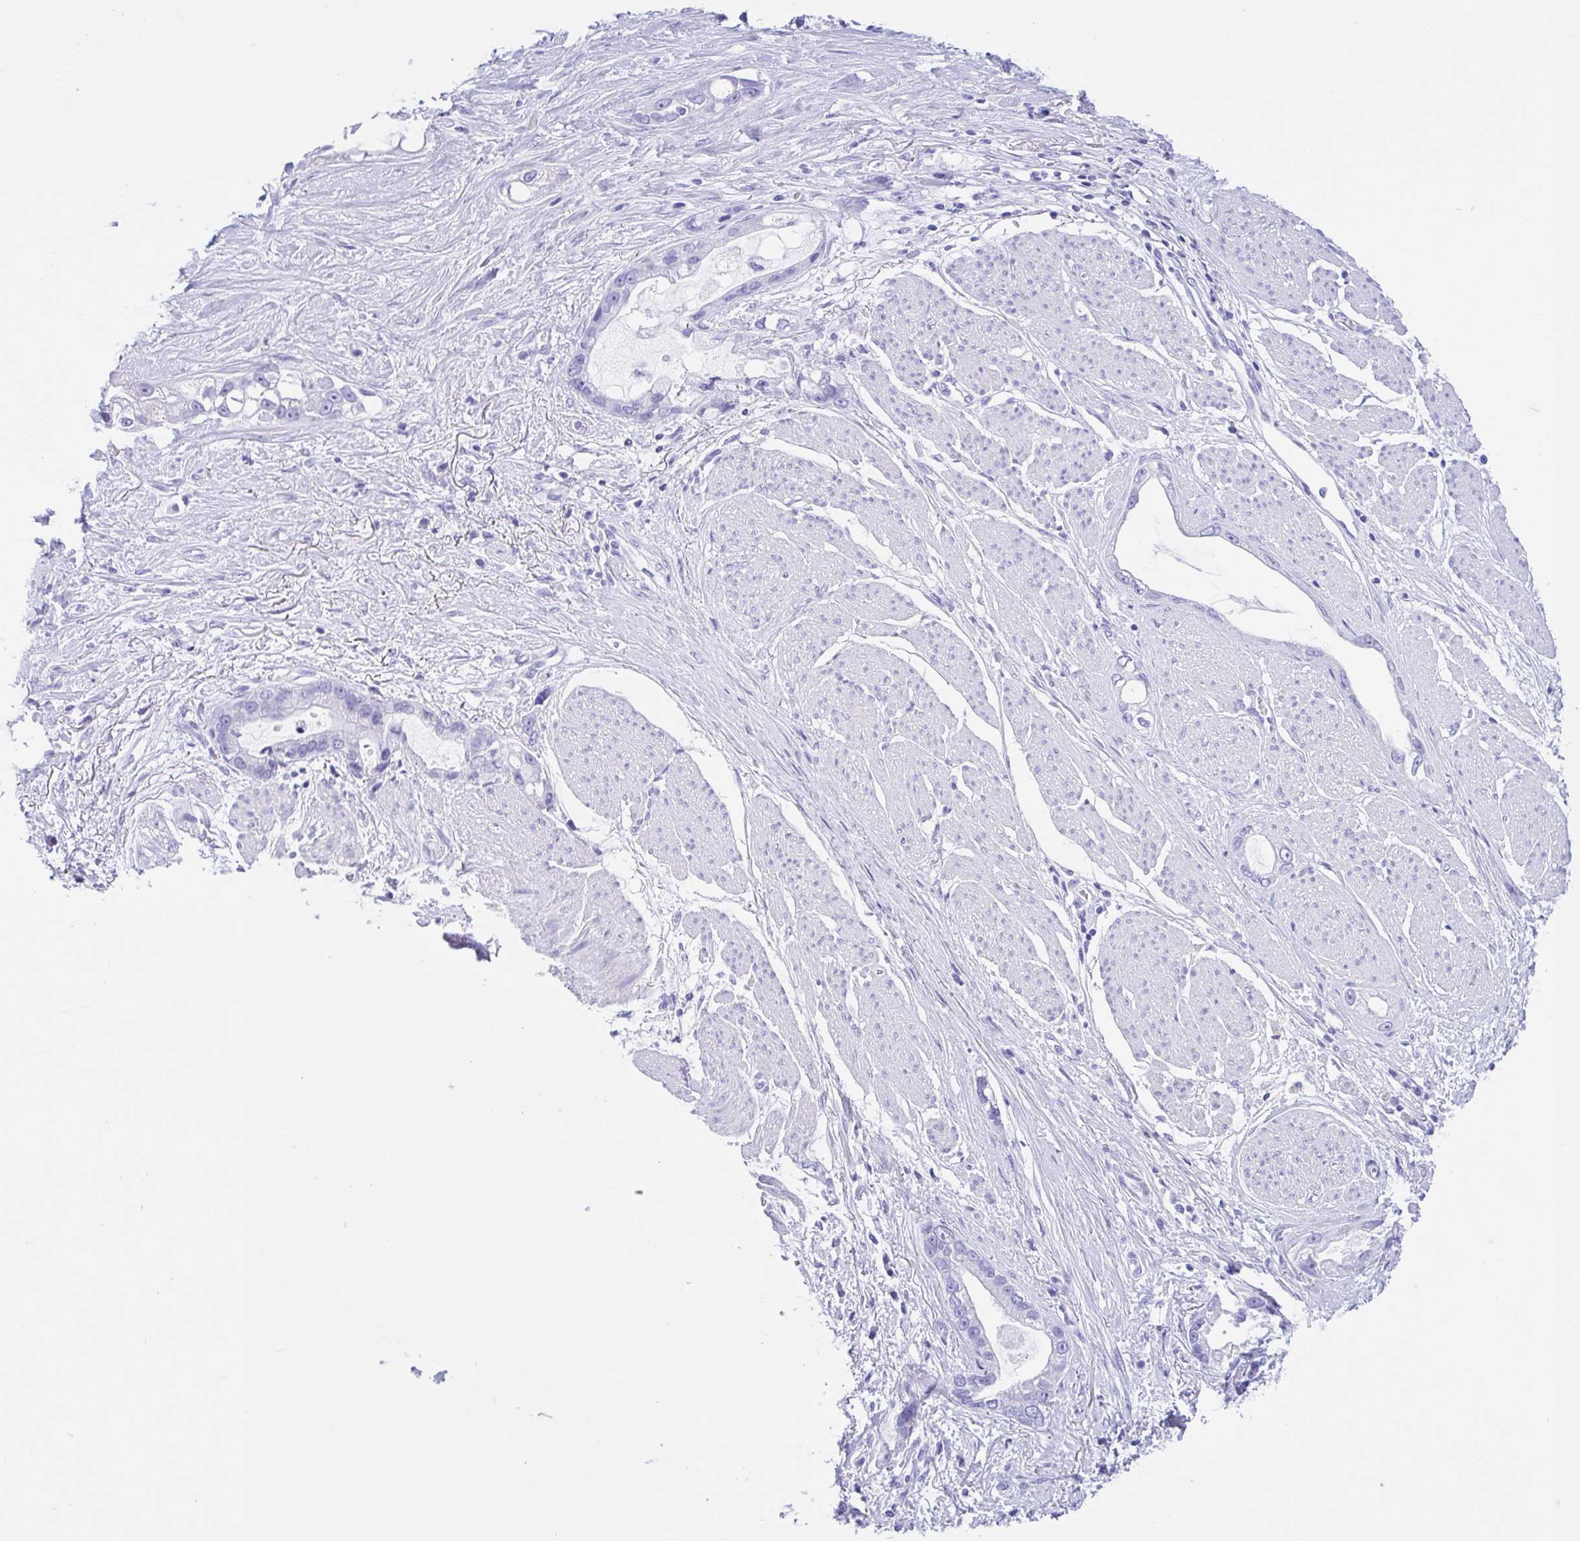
{"staining": {"intensity": "negative", "quantity": "none", "location": "none"}, "tissue": "stomach cancer", "cell_type": "Tumor cells", "image_type": "cancer", "snomed": [{"axis": "morphology", "description": "Adenocarcinoma, NOS"}, {"axis": "topography", "description": "Stomach"}], "caption": "Stomach cancer stained for a protein using IHC demonstrates no expression tumor cells.", "gene": "OR4N4", "patient": {"sex": "male", "age": 55}}